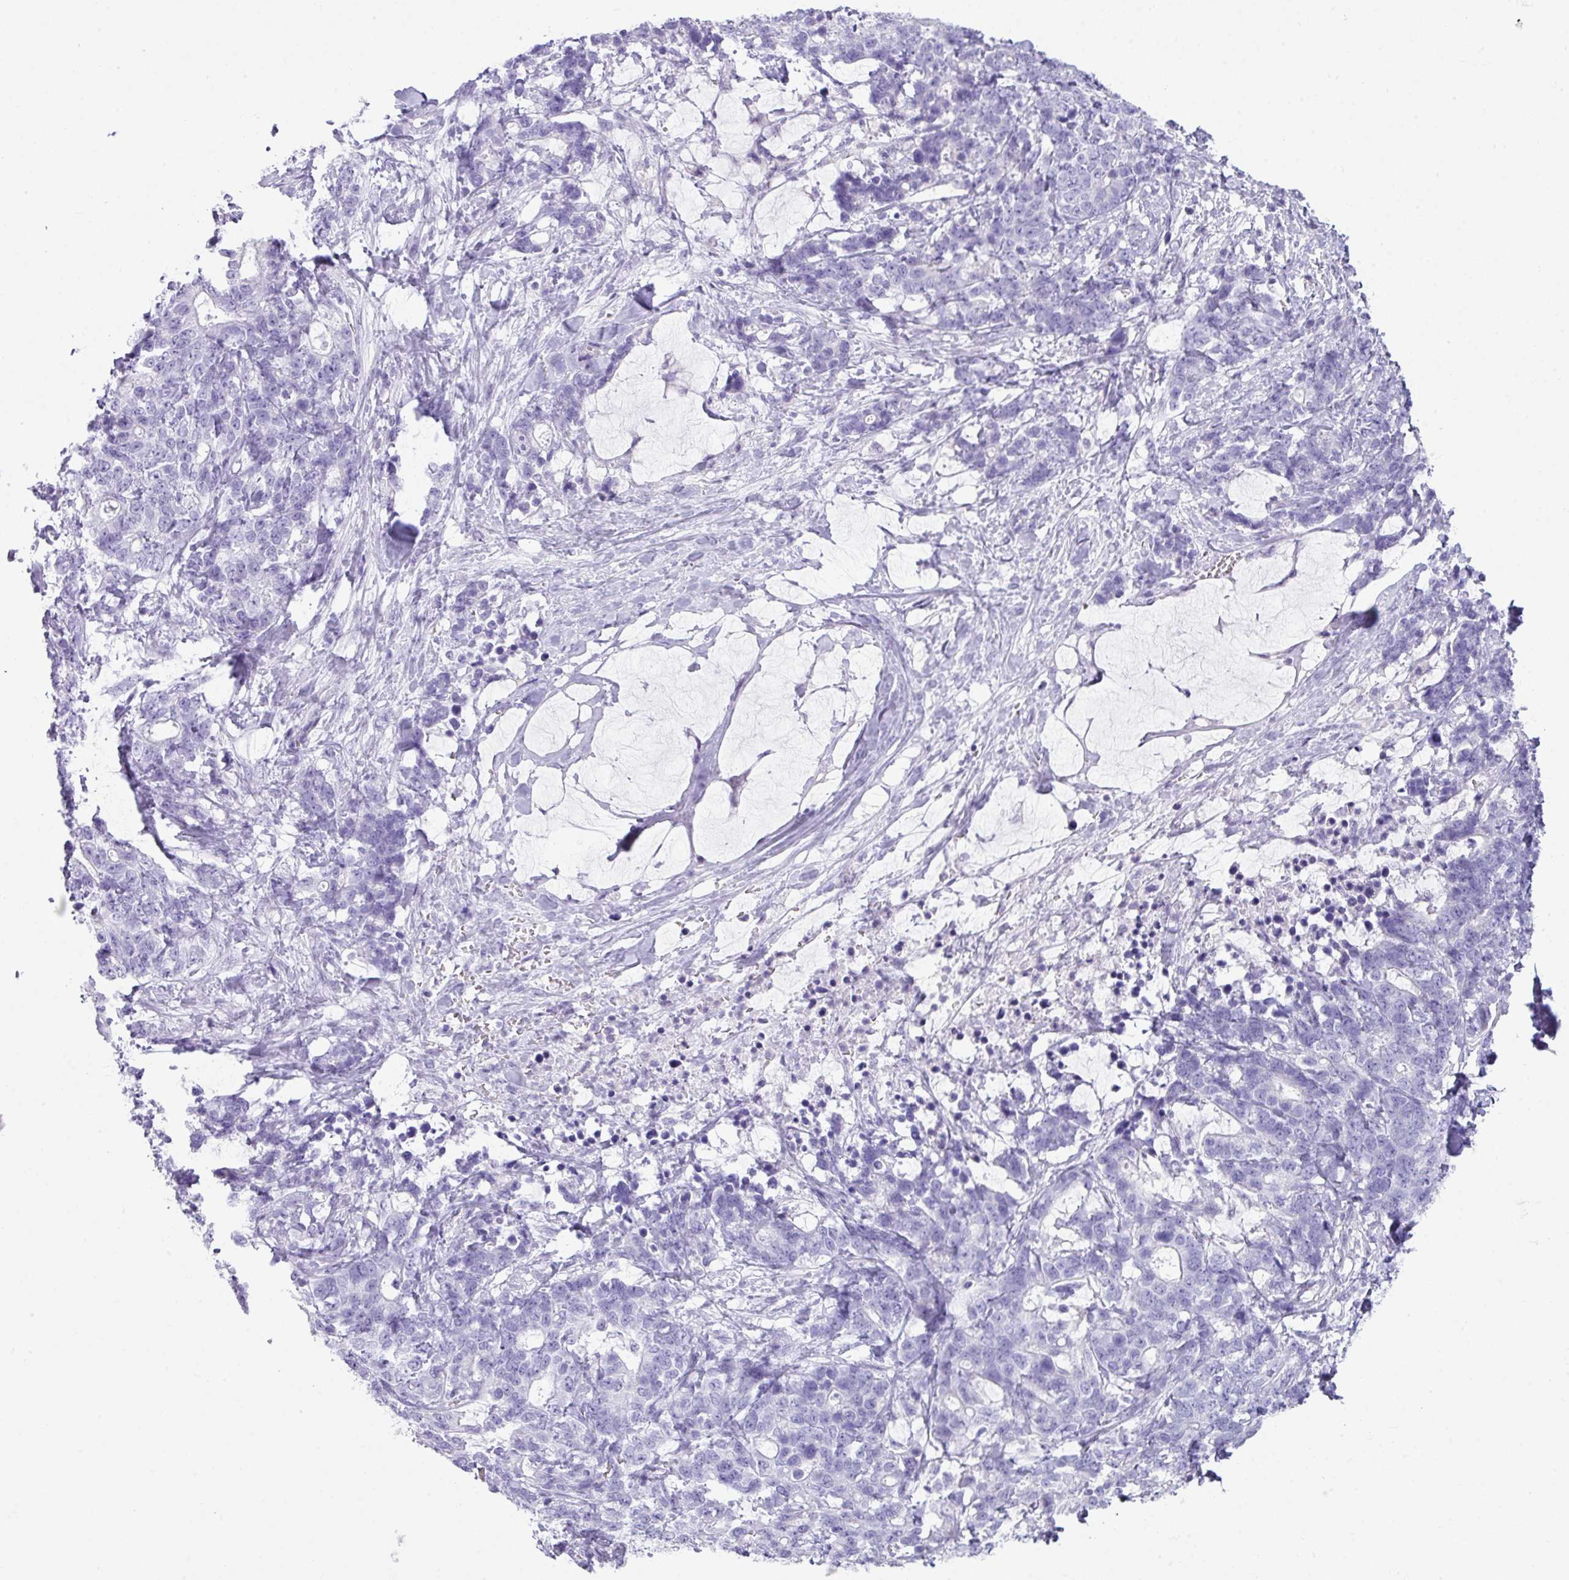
{"staining": {"intensity": "negative", "quantity": "none", "location": "none"}, "tissue": "stomach cancer", "cell_type": "Tumor cells", "image_type": "cancer", "snomed": [{"axis": "morphology", "description": "Normal tissue, NOS"}, {"axis": "morphology", "description": "Adenocarcinoma, NOS"}, {"axis": "topography", "description": "Stomach"}], "caption": "This is an immunohistochemistry (IHC) micrograph of human adenocarcinoma (stomach). There is no positivity in tumor cells.", "gene": "STAT5A", "patient": {"sex": "female", "age": 64}}